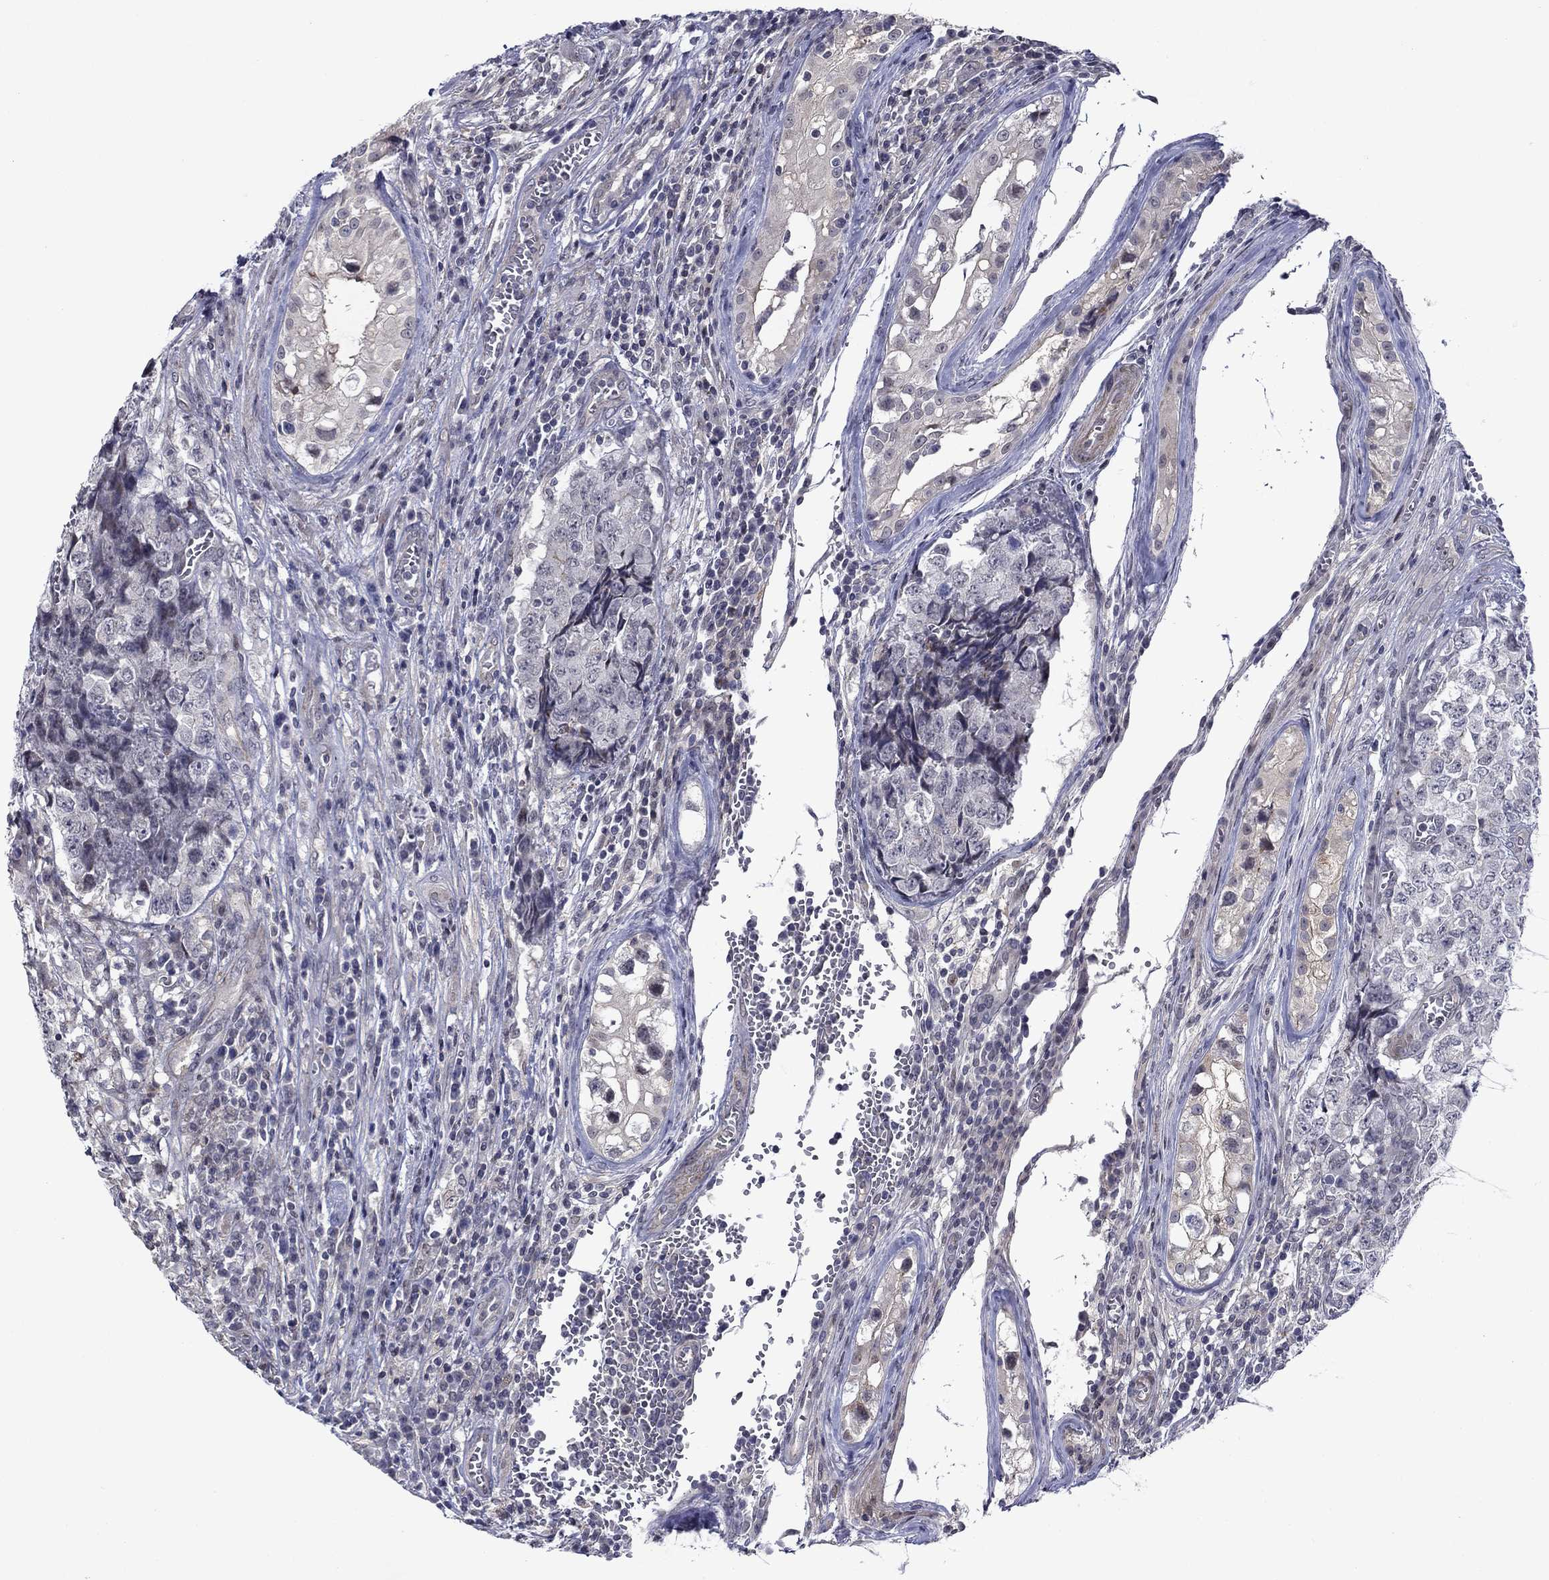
{"staining": {"intensity": "negative", "quantity": "none", "location": "none"}, "tissue": "testis cancer", "cell_type": "Tumor cells", "image_type": "cancer", "snomed": [{"axis": "morphology", "description": "Carcinoma, Embryonal, NOS"}, {"axis": "topography", "description": "Testis"}], "caption": "This is an IHC micrograph of testis cancer (embryonal carcinoma). There is no staining in tumor cells.", "gene": "B3GAT1", "patient": {"sex": "male", "age": 23}}